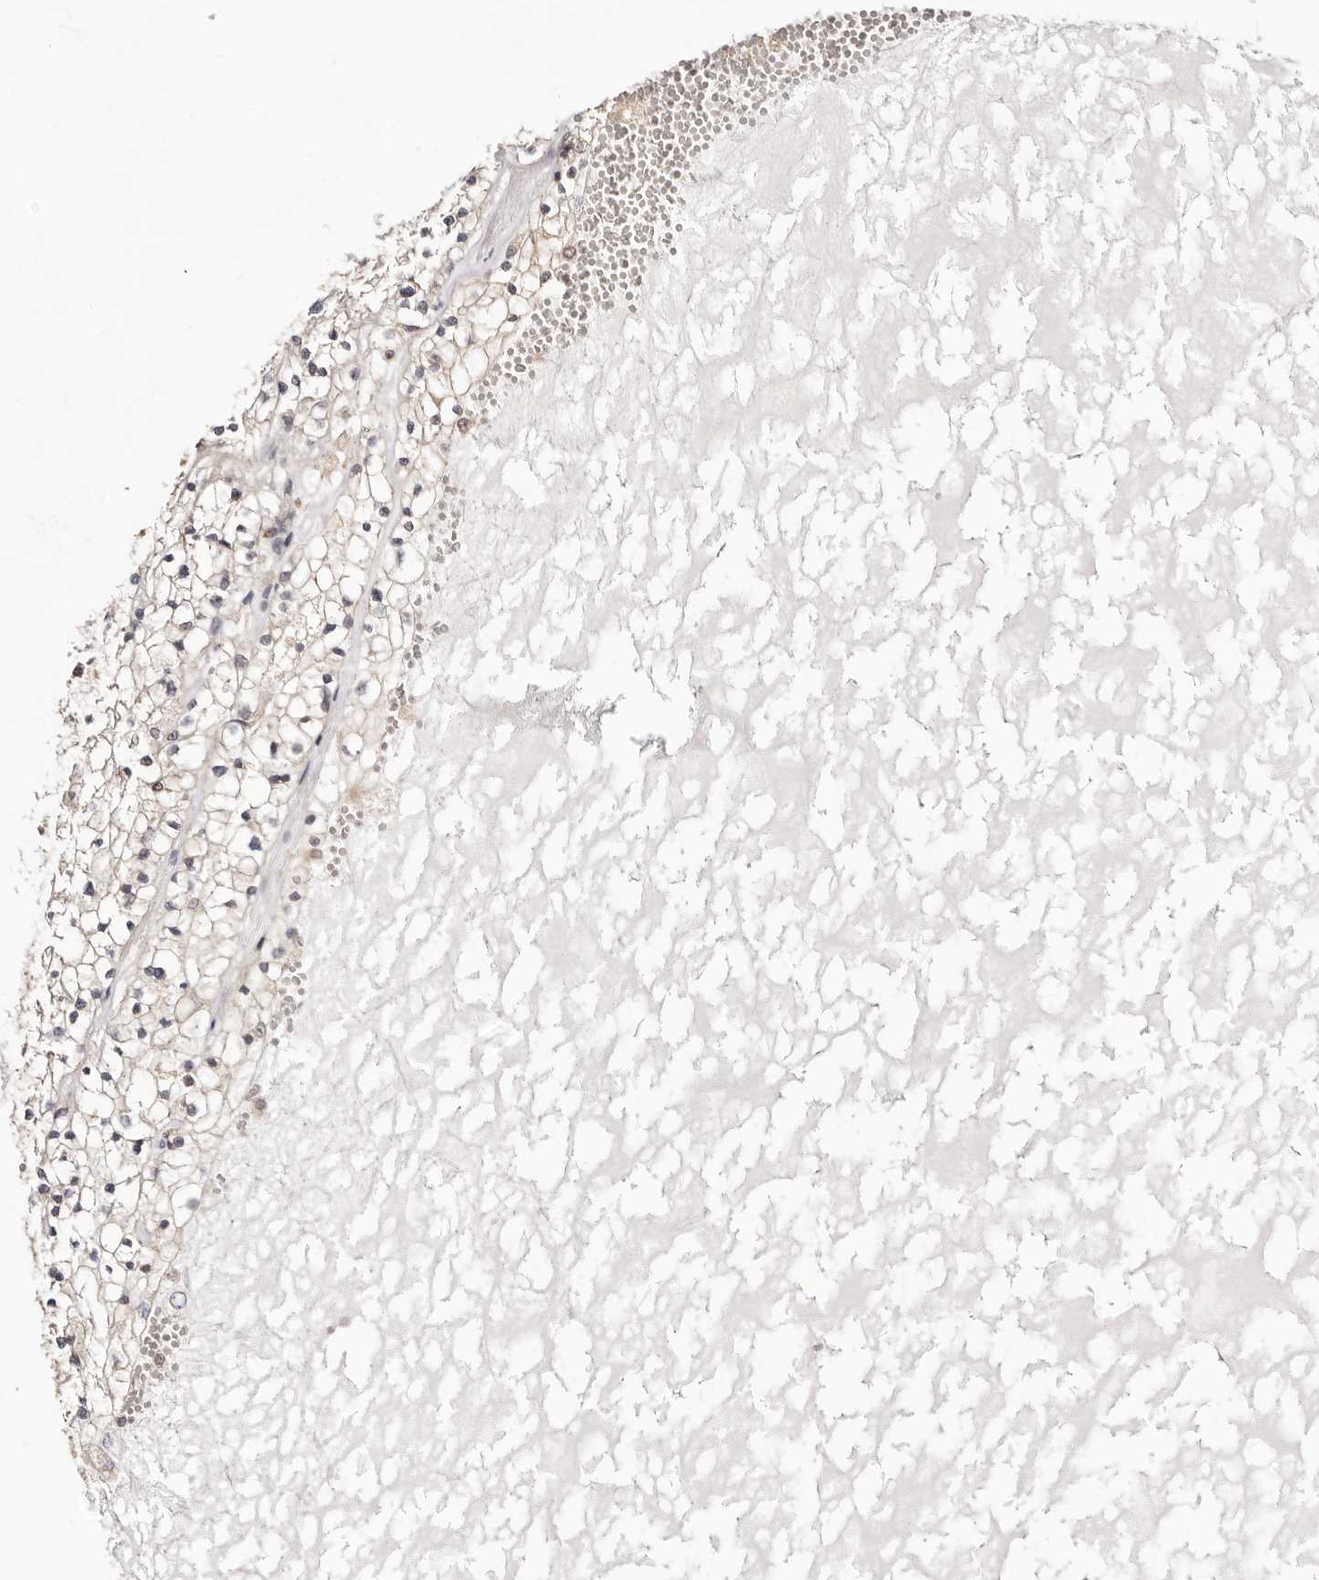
{"staining": {"intensity": "weak", "quantity": "<25%", "location": "cytoplasmic/membranous"}, "tissue": "renal cancer", "cell_type": "Tumor cells", "image_type": "cancer", "snomed": [{"axis": "morphology", "description": "Normal tissue, NOS"}, {"axis": "morphology", "description": "Adenocarcinoma, NOS"}, {"axis": "topography", "description": "Kidney"}], "caption": "Renal cancer (adenocarcinoma) stained for a protein using immunohistochemistry (IHC) demonstrates no staining tumor cells.", "gene": "STAT5A", "patient": {"sex": "male", "age": 68}}